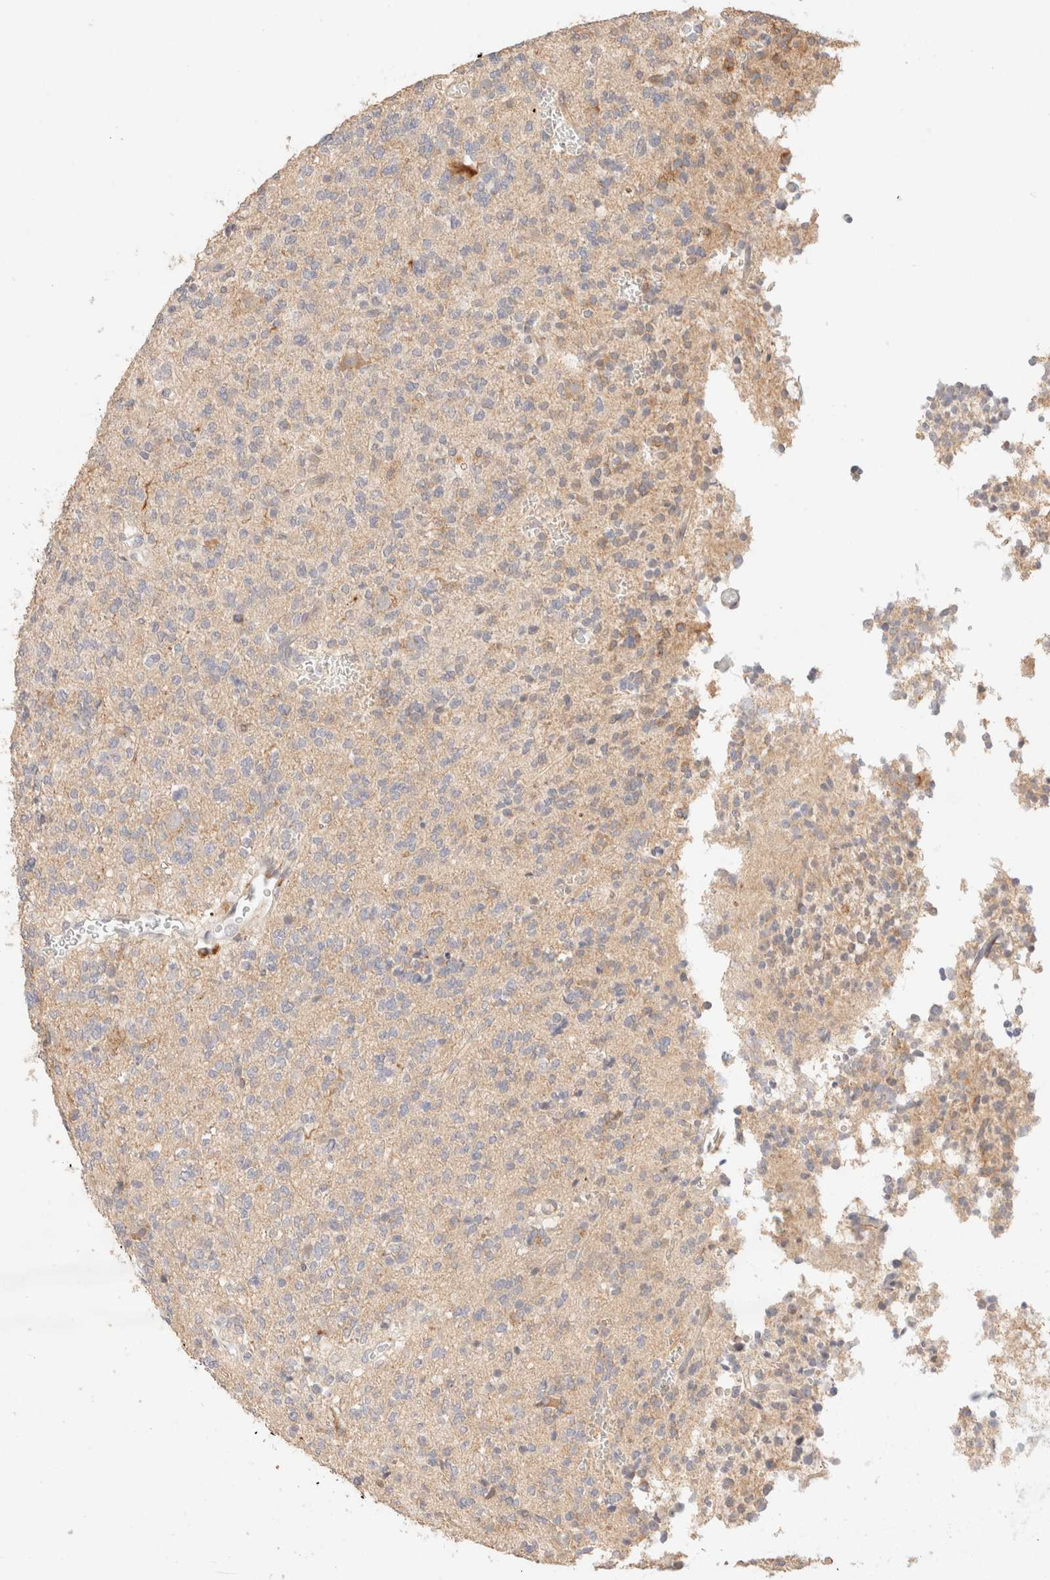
{"staining": {"intensity": "weak", "quantity": "25%-75%", "location": "cytoplasmic/membranous"}, "tissue": "glioma", "cell_type": "Tumor cells", "image_type": "cancer", "snomed": [{"axis": "morphology", "description": "Glioma, malignant, Low grade"}, {"axis": "topography", "description": "Brain"}], "caption": "The photomicrograph shows immunohistochemical staining of low-grade glioma (malignant). There is weak cytoplasmic/membranous positivity is identified in approximately 25%-75% of tumor cells. Nuclei are stained in blue.", "gene": "SNTB1", "patient": {"sex": "male", "age": 38}}